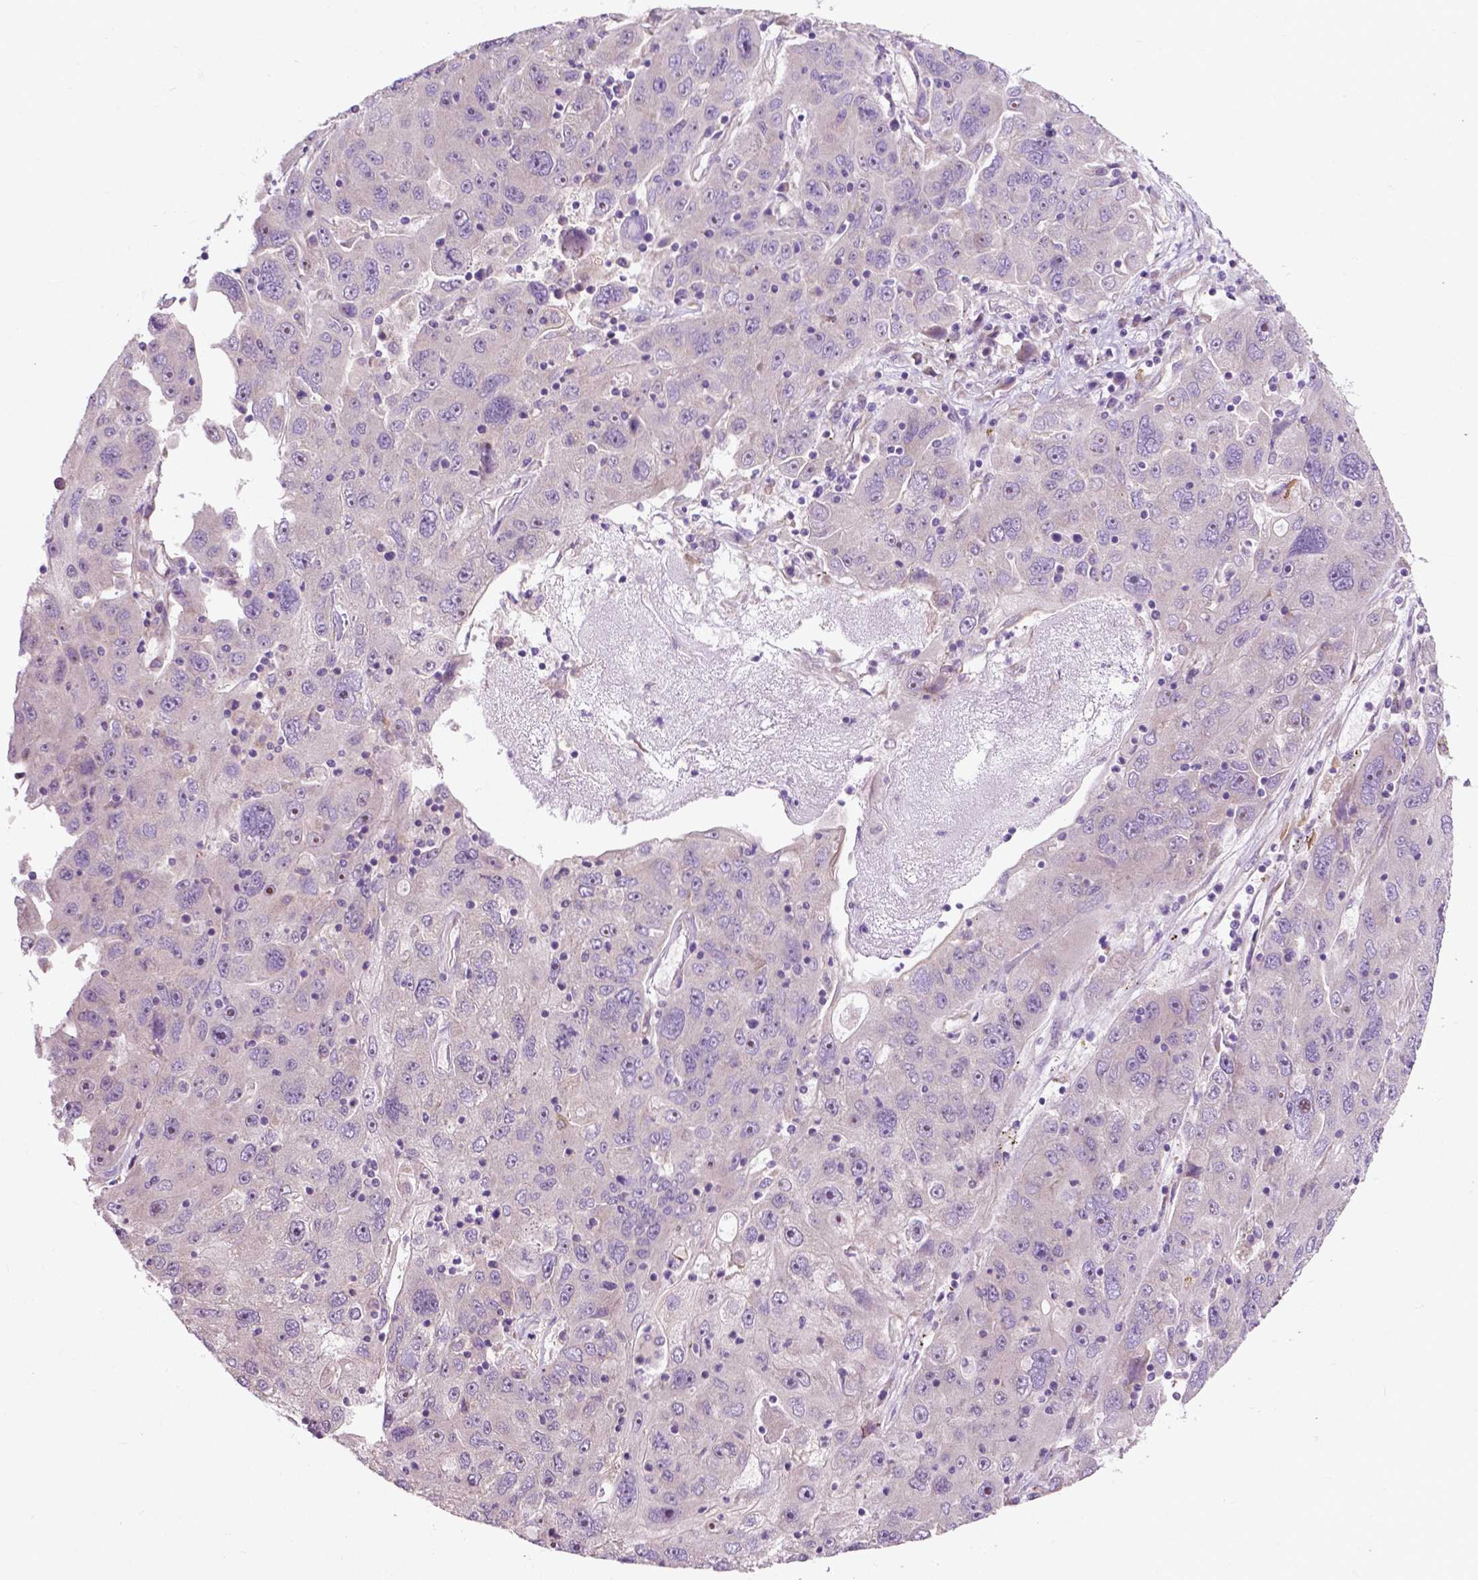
{"staining": {"intensity": "negative", "quantity": "none", "location": "none"}, "tissue": "stomach cancer", "cell_type": "Tumor cells", "image_type": "cancer", "snomed": [{"axis": "morphology", "description": "Adenocarcinoma, NOS"}, {"axis": "topography", "description": "Stomach"}], "caption": "DAB (3,3'-diaminobenzidine) immunohistochemical staining of stomach adenocarcinoma displays no significant staining in tumor cells.", "gene": "MZT1", "patient": {"sex": "male", "age": 56}}